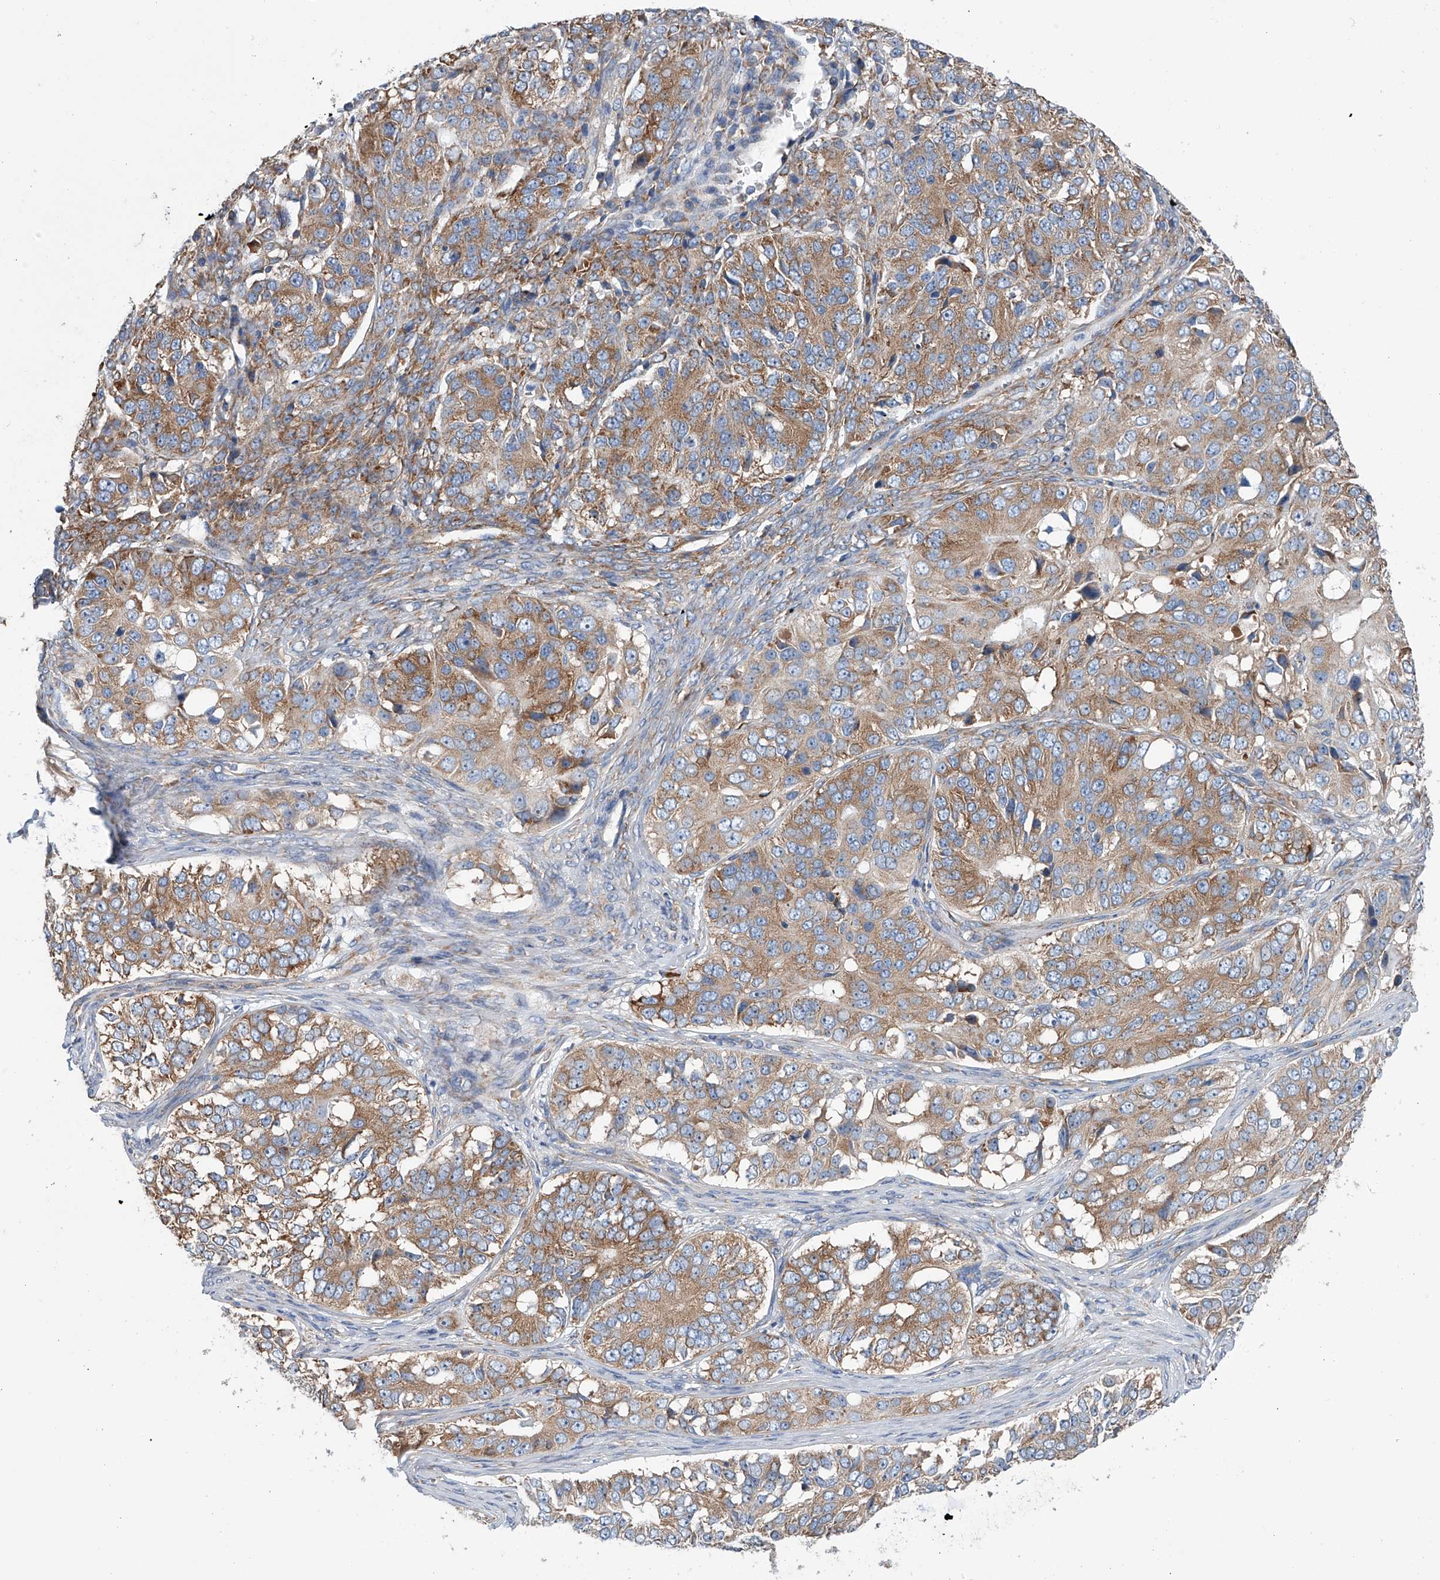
{"staining": {"intensity": "moderate", "quantity": ">75%", "location": "cytoplasmic/membranous"}, "tissue": "ovarian cancer", "cell_type": "Tumor cells", "image_type": "cancer", "snomed": [{"axis": "morphology", "description": "Carcinoma, endometroid"}, {"axis": "topography", "description": "Ovary"}], "caption": "This histopathology image demonstrates IHC staining of human ovarian cancer (endometroid carcinoma), with medium moderate cytoplasmic/membranous expression in approximately >75% of tumor cells.", "gene": "RPL26L1", "patient": {"sex": "female", "age": 51}}